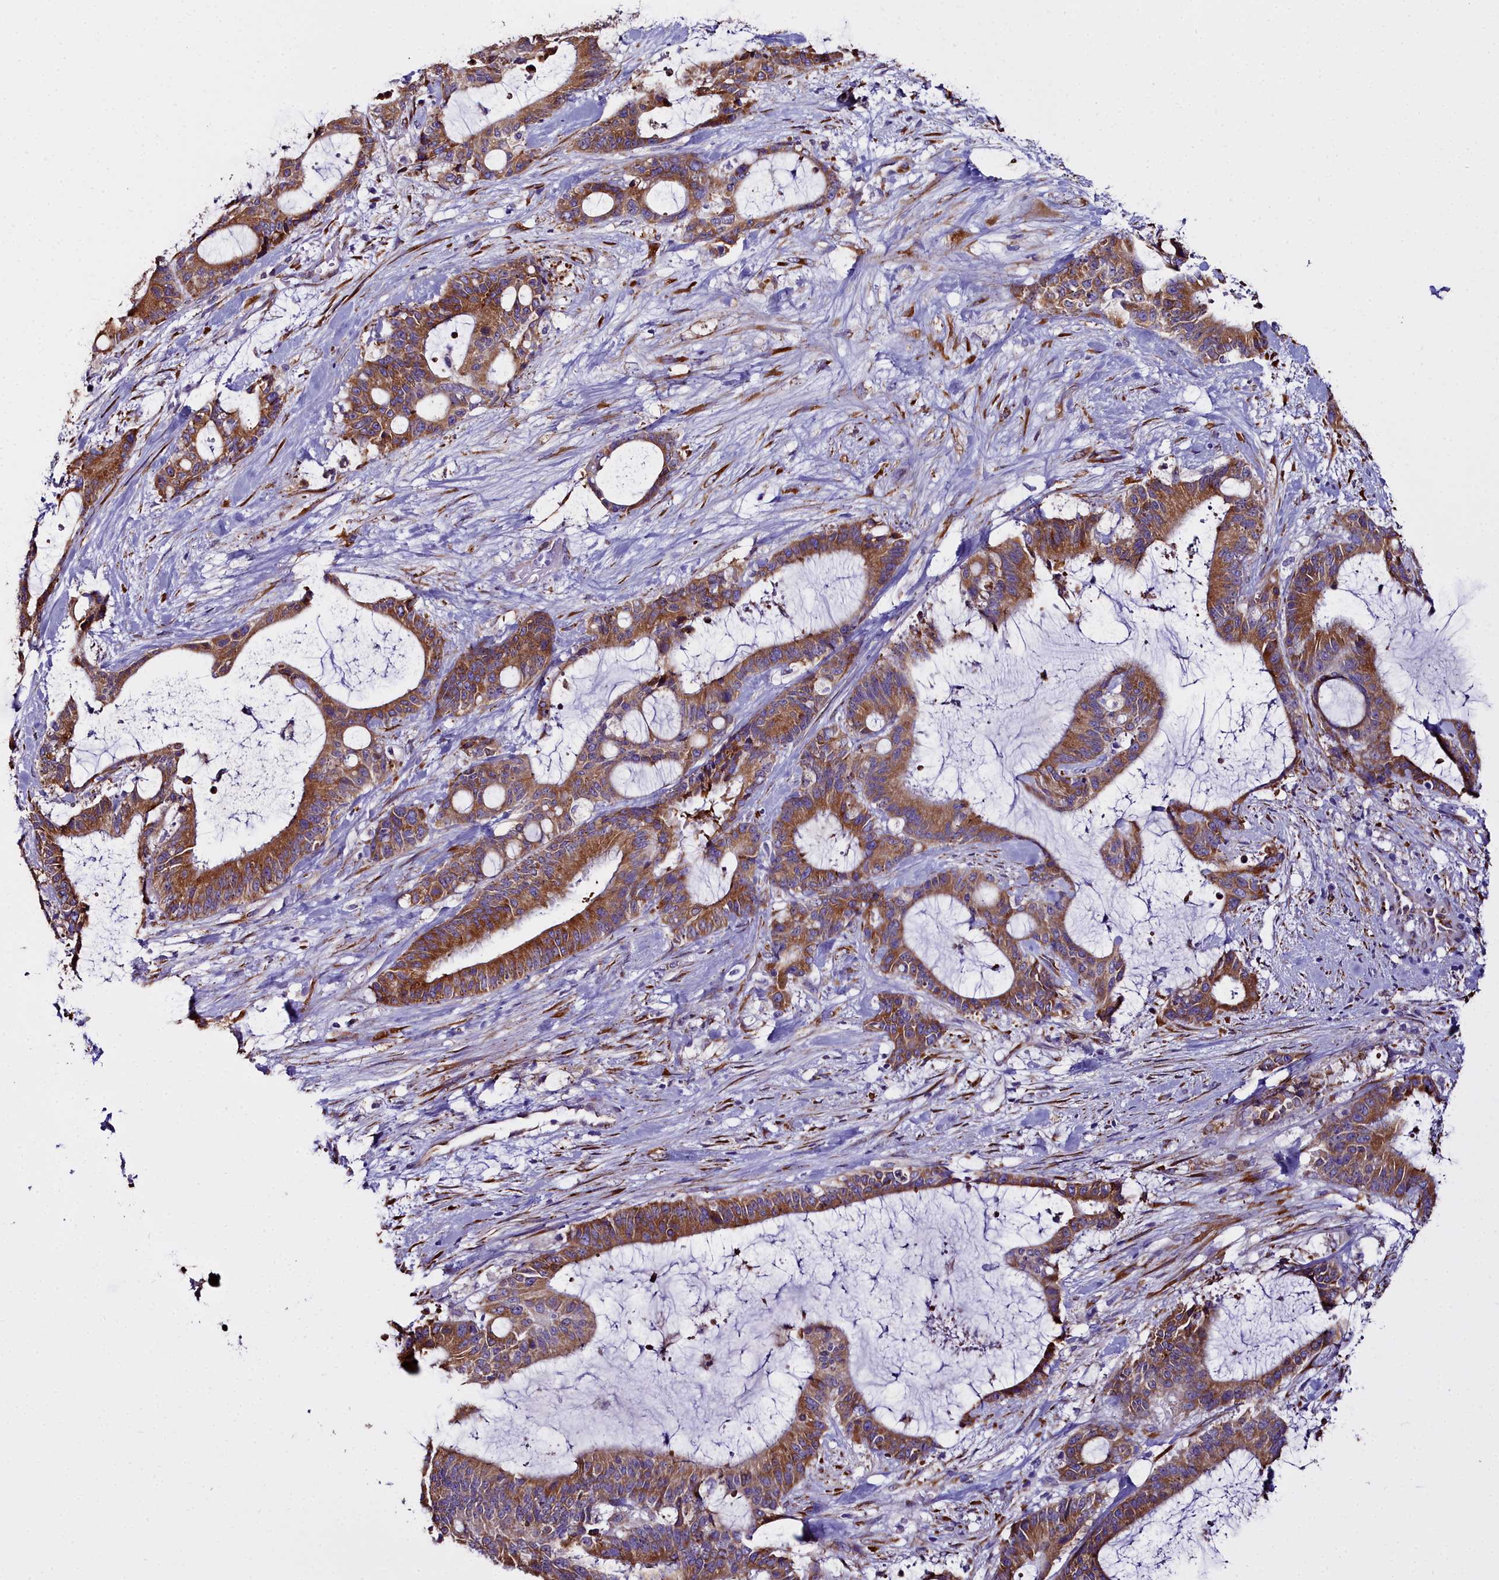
{"staining": {"intensity": "strong", "quantity": ">75%", "location": "cytoplasmic/membranous"}, "tissue": "liver cancer", "cell_type": "Tumor cells", "image_type": "cancer", "snomed": [{"axis": "morphology", "description": "Normal tissue, NOS"}, {"axis": "morphology", "description": "Cholangiocarcinoma"}, {"axis": "topography", "description": "Liver"}, {"axis": "topography", "description": "Peripheral nerve tissue"}], "caption": "The histopathology image shows immunohistochemical staining of liver cholangiocarcinoma. There is strong cytoplasmic/membranous staining is identified in about >75% of tumor cells.", "gene": "TXNDC5", "patient": {"sex": "female", "age": 73}}